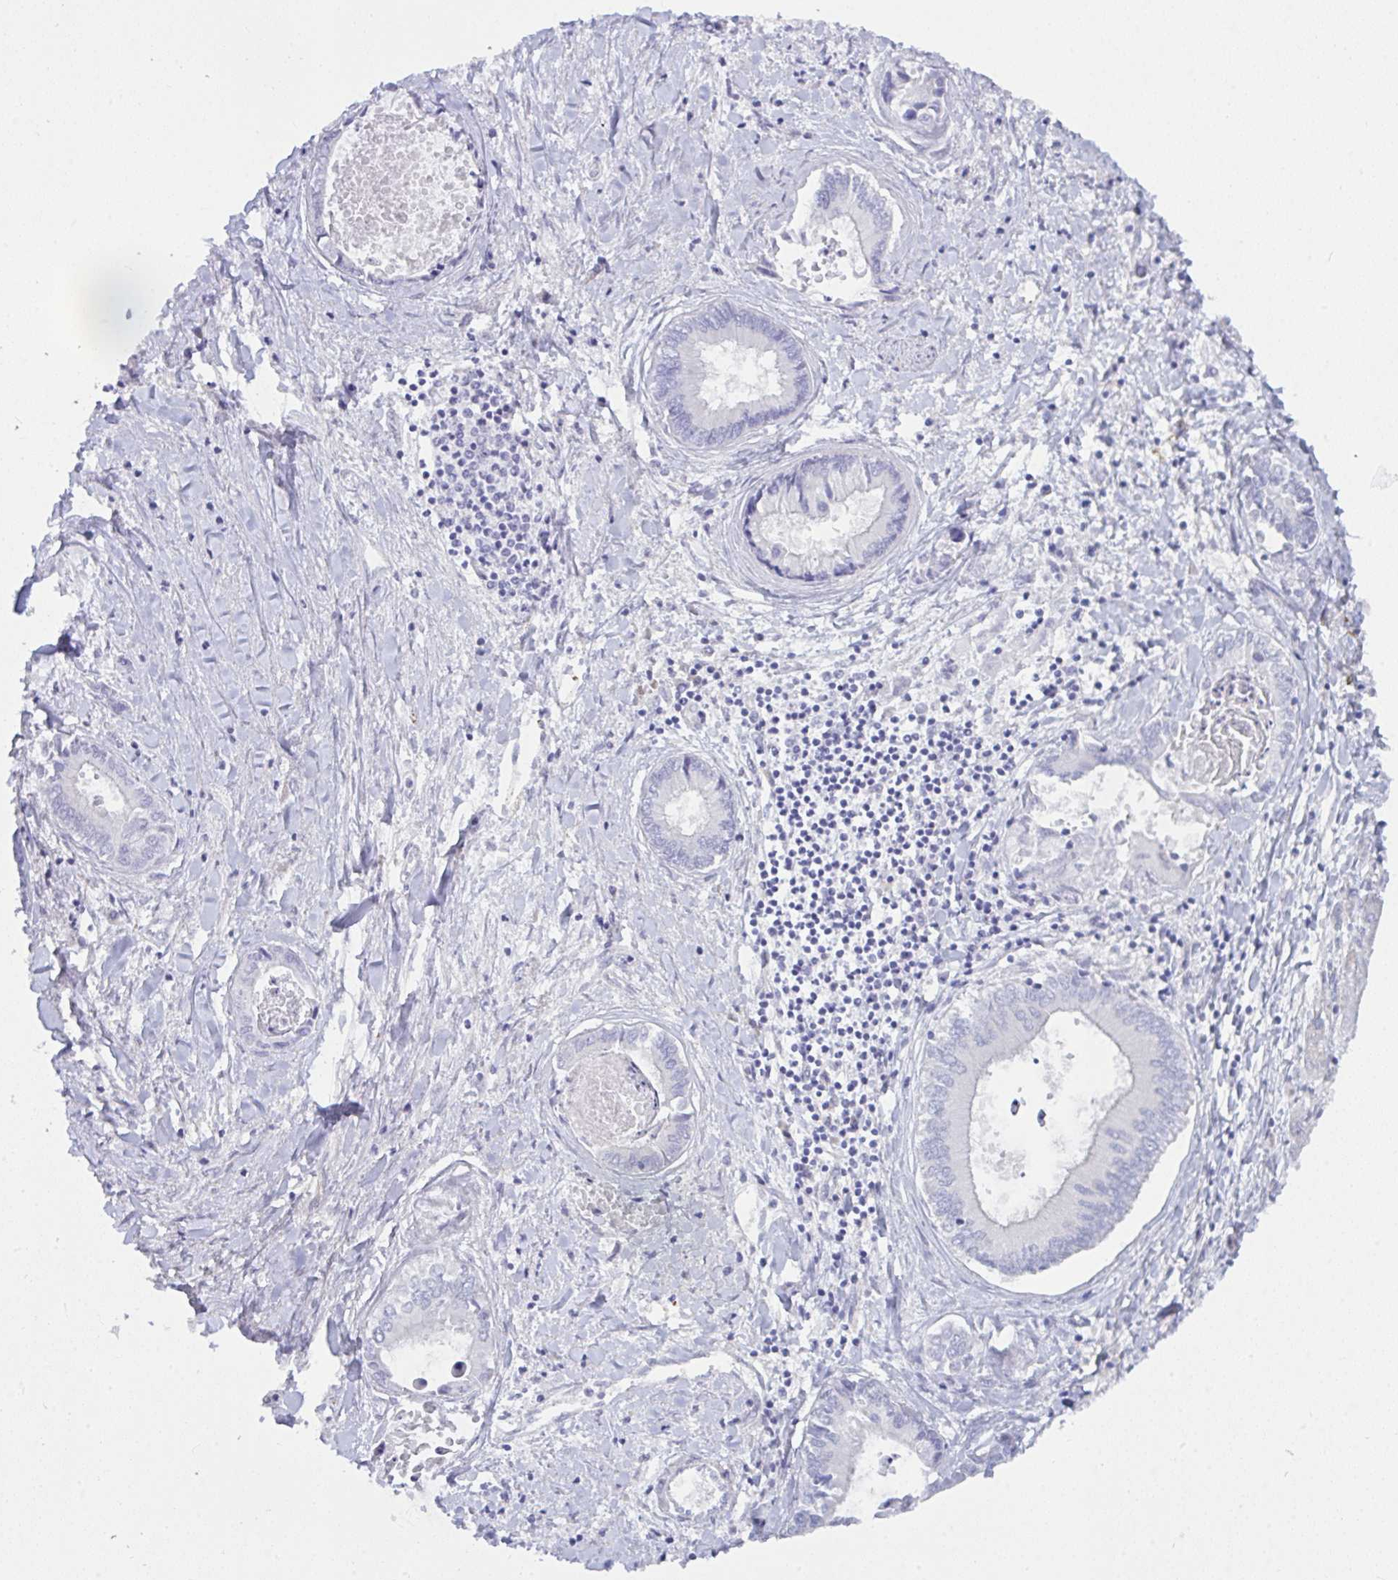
{"staining": {"intensity": "negative", "quantity": "none", "location": "none"}, "tissue": "liver cancer", "cell_type": "Tumor cells", "image_type": "cancer", "snomed": [{"axis": "morphology", "description": "Cholangiocarcinoma"}, {"axis": "topography", "description": "Liver"}], "caption": "Tumor cells show no significant expression in liver cholangiocarcinoma.", "gene": "GAB1", "patient": {"sex": "male", "age": 66}}